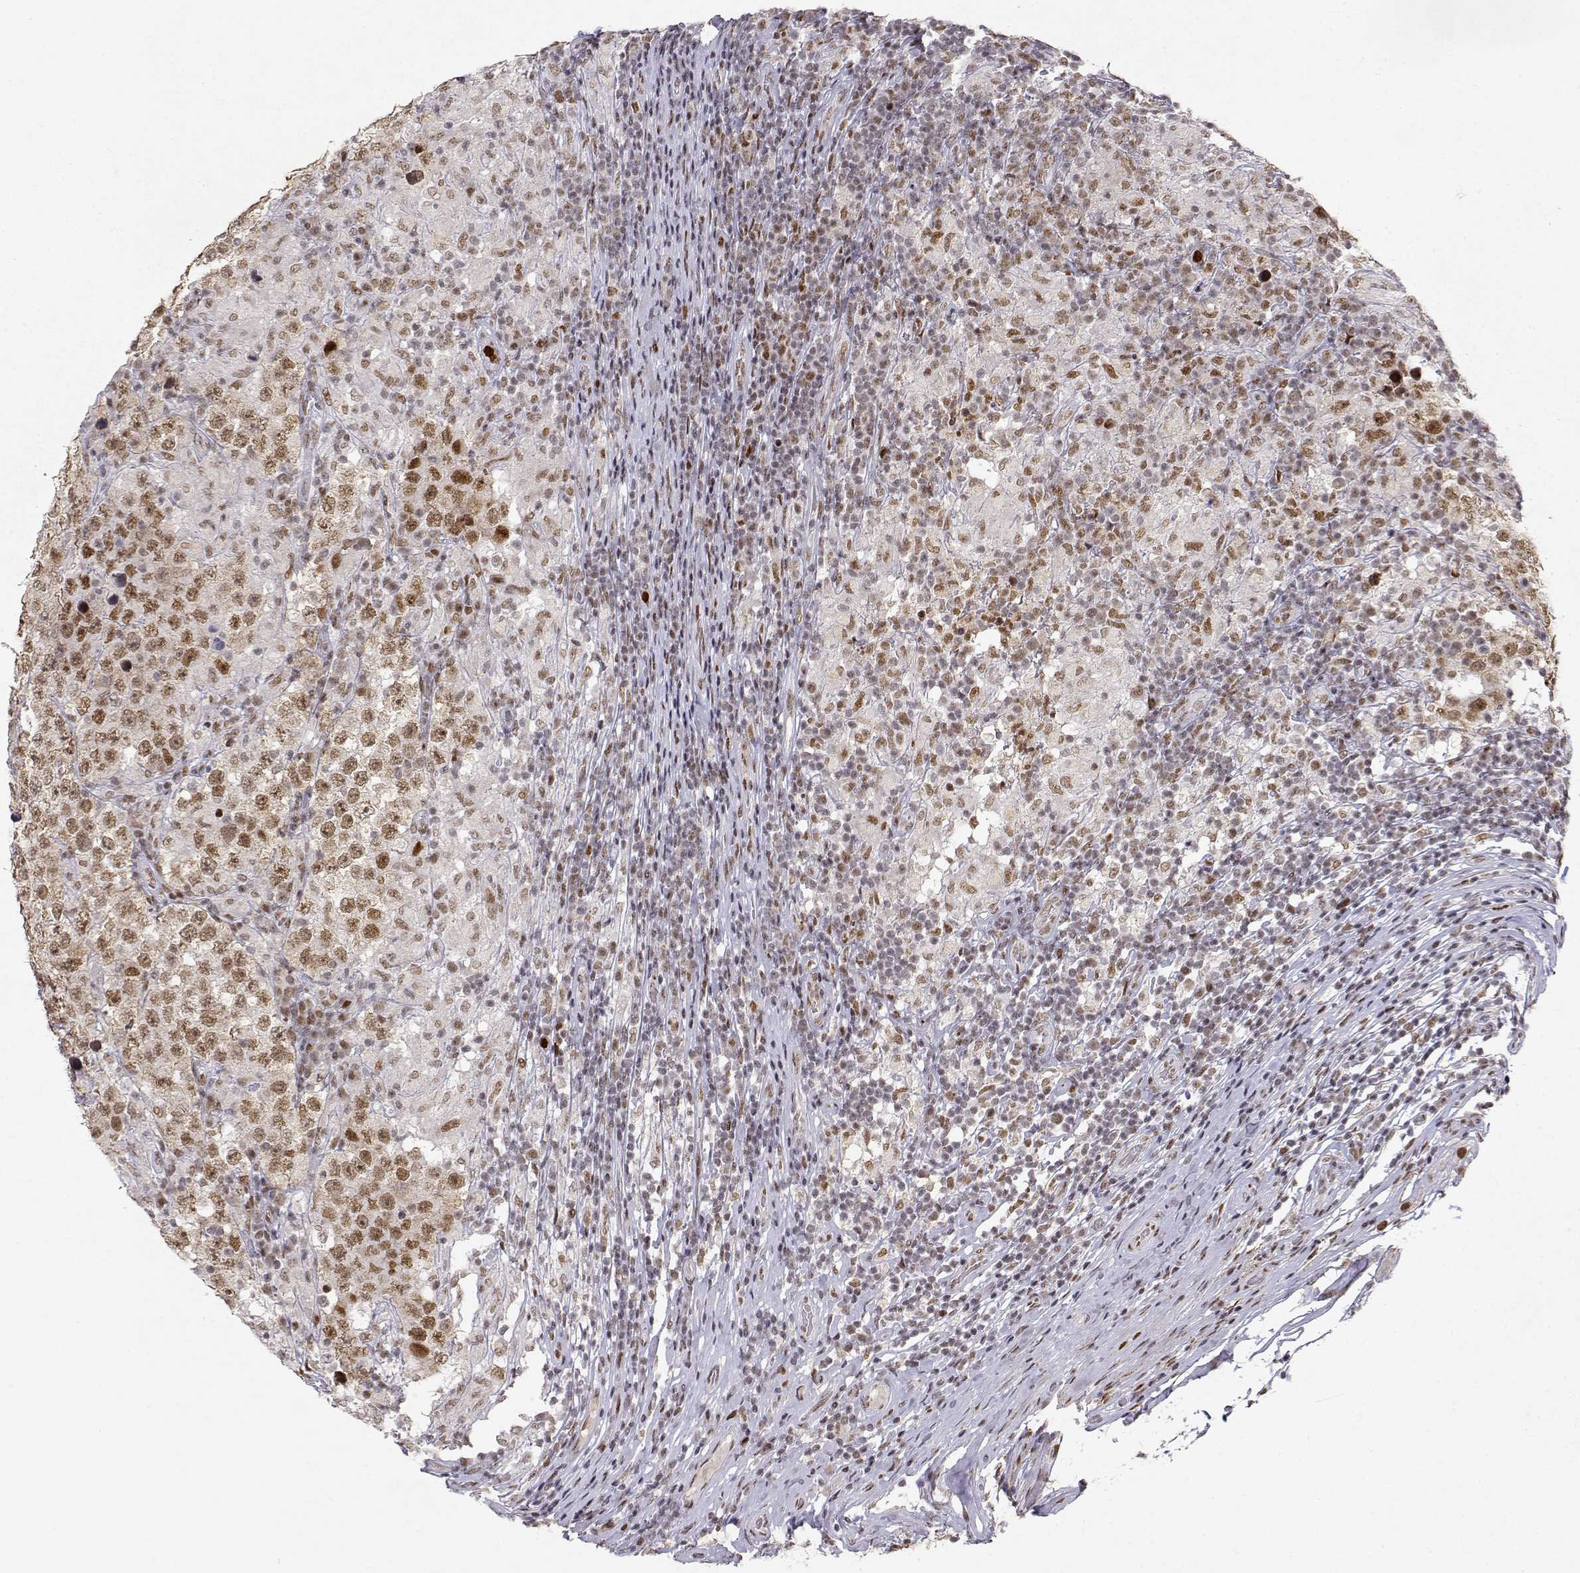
{"staining": {"intensity": "weak", "quantity": ">75%", "location": "nuclear"}, "tissue": "testis cancer", "cell_type": "Tumor cells", "image_type": "cancer", "snomed": [{"axis": "morphology", "description": "Seminoma, NOS"}, {"axis": "morphology", "description": "Carcinoma, Embryonal, NOS"}, {"axis": "topography", "description": "Testis"}], "caption": "Immunohistochemical staining of human testis cancer (seminoma) demonstrates weak nuclear protein positivity in about >75% of tumor cells. The staining was performed using DAB to visualize the protein expression in brown, while the nuclei were stained in blue with hematoxylin (Magnification: 20x).", "gene": "RSF1", "patient": {"sex": "male", "age": 41}}